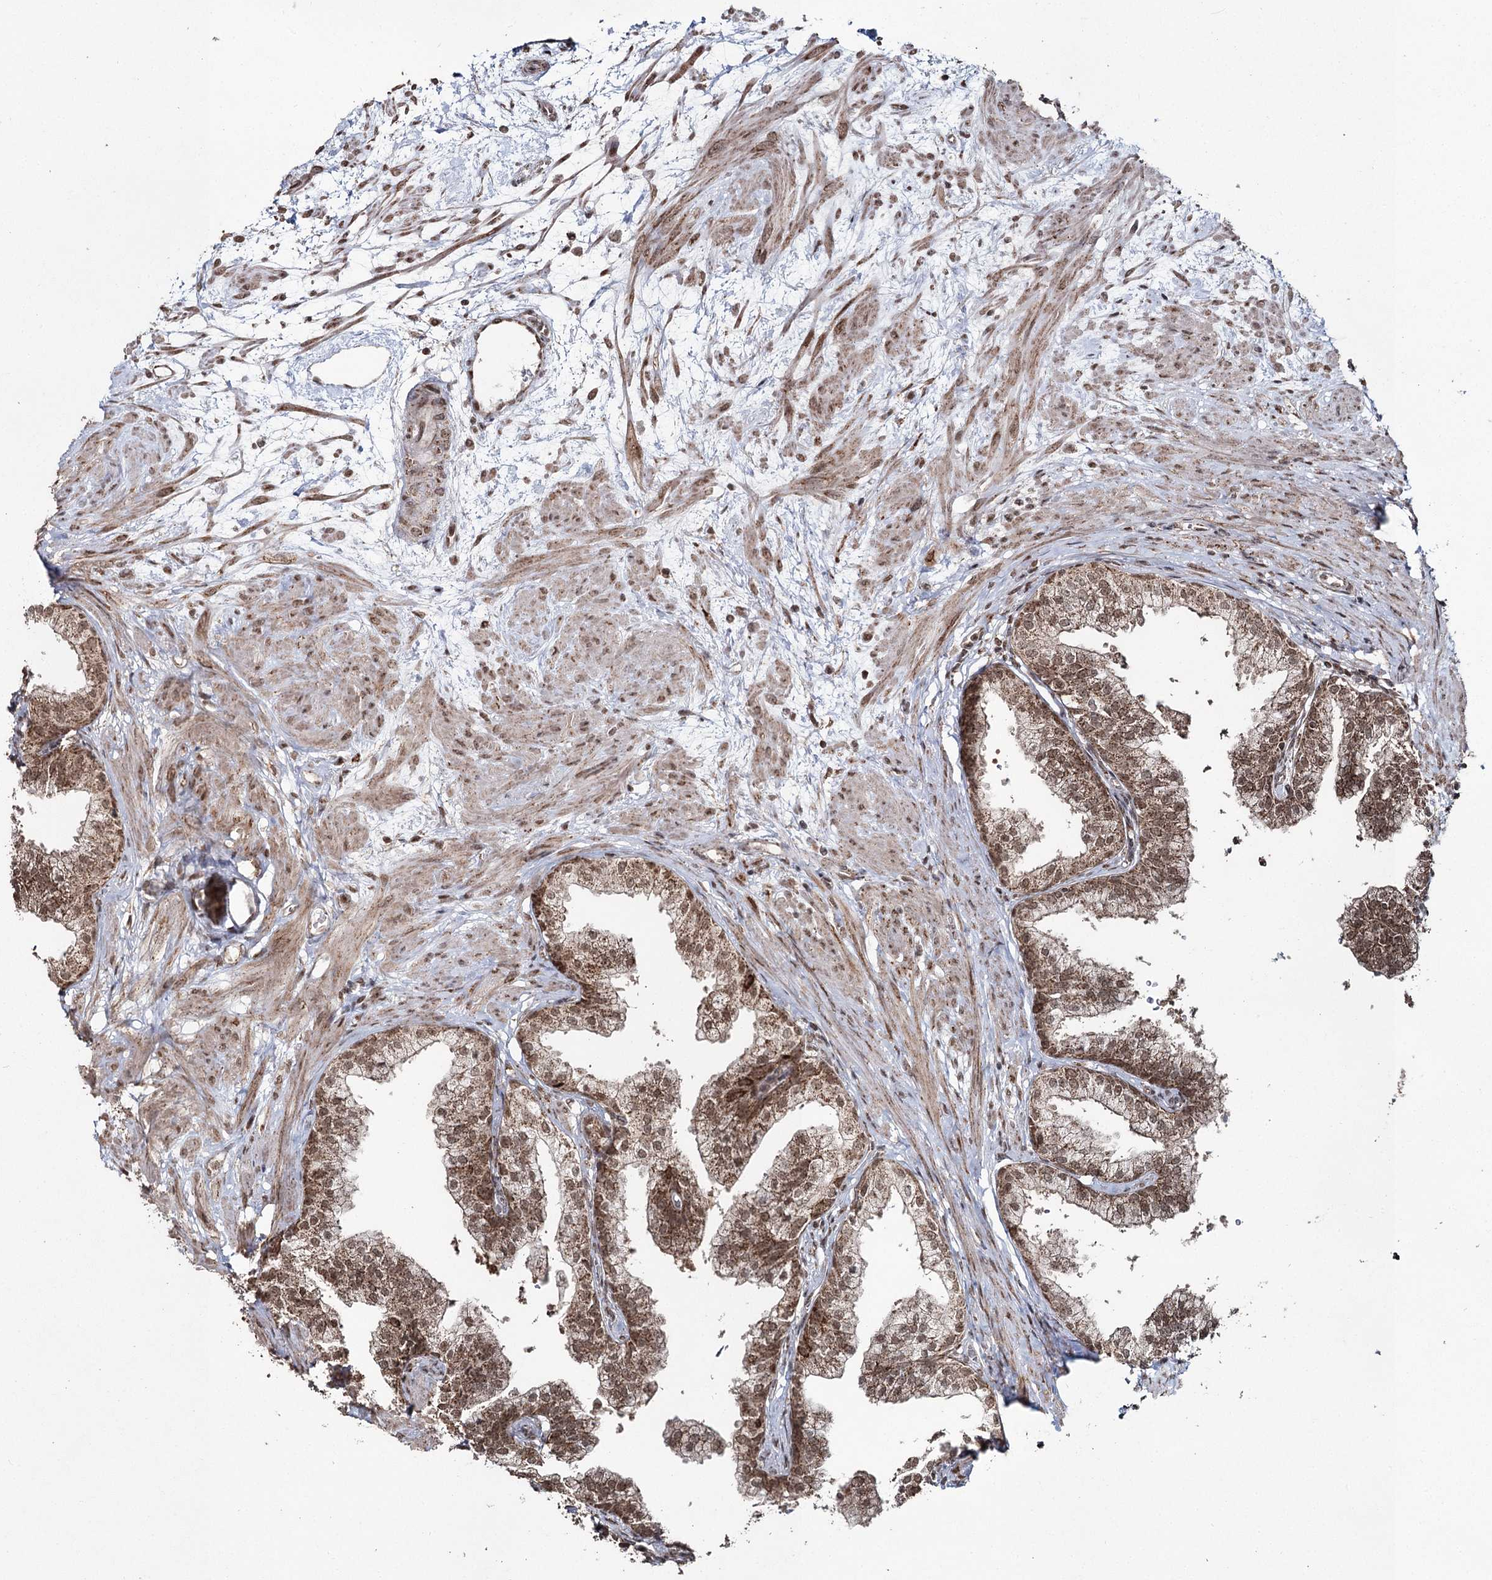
{"staining": {"intensity": "moderate", "quantity": ">75%", "location": "cytoplasmic/membranous,nuclear"}, "tissue": "prostate", "cell_type": "Glandular cells", "image_type": "normal", "snomed": [{"axis": "morphology", "description": "Normal tissue, NOS"}, {"axis": "topography", "description": "Prostate"}], "caption": "The photomicrograph displays a brown stain indicating the presence of a protein in the cytoplasmic/membranous,nuclear of glandular cells in prostate.", "gene": "PDHX", "patient": {"sex": "male", "age": 60}}